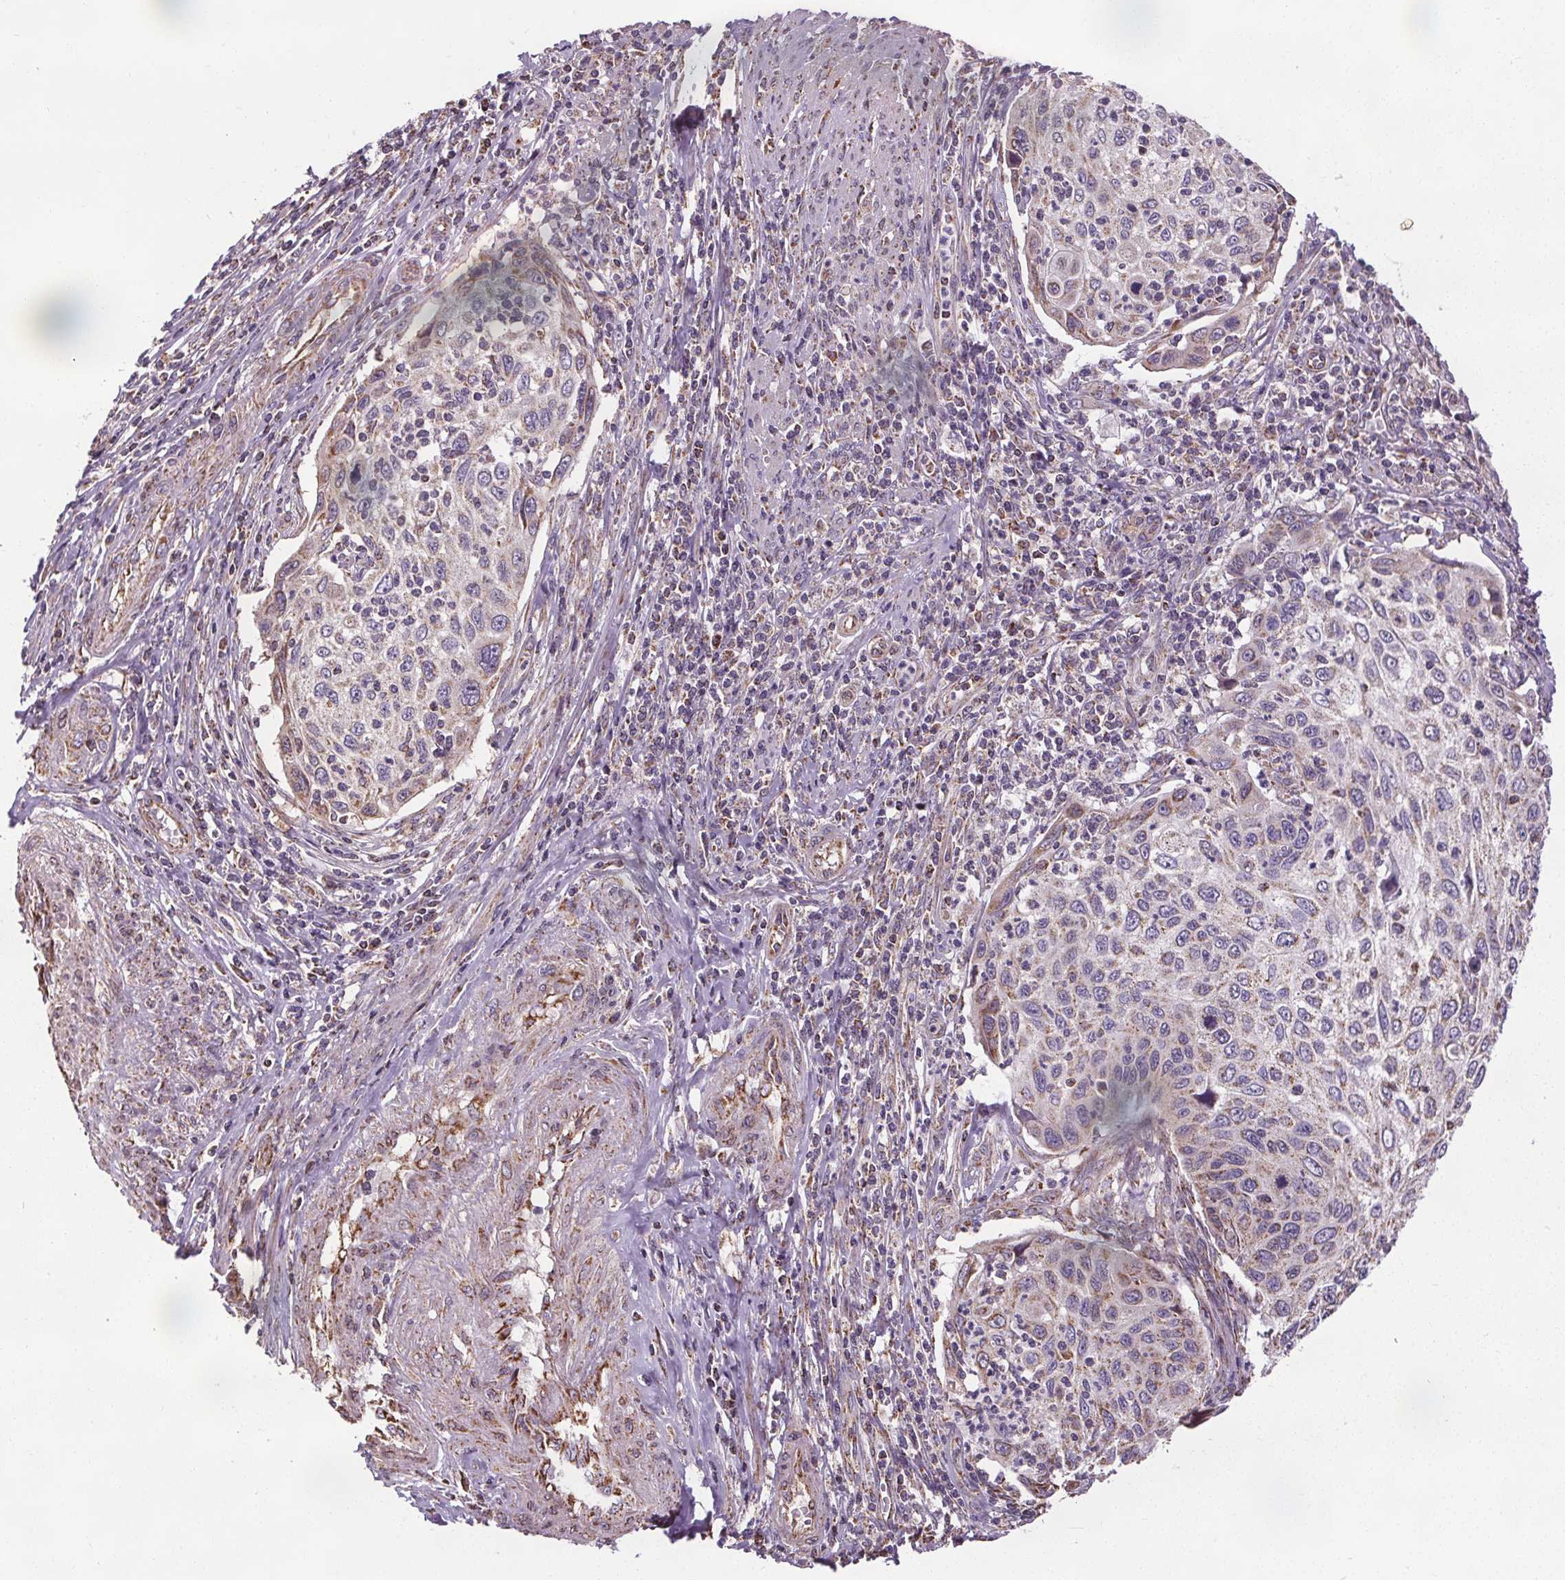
{"staining": {"intensity": "weak", "quantity": "25%-75%", "location": "cytoplasmic/membranous"}, "tissue": "cervical cancer", "cell_type": "Tumor cells", "image_type": "cancer", "snomed": [{"axis": "morphology", "description": "Squamous cell carcinoma, NOS"}, {"axis": "topography", "description": "Cervix"}], "caption": "DAB (3,3'-diaminobenzidine) immunohistochemical staining of human cervical squamous cell carcinoma exhibits weak cytoplasmic/membranous protein staining in about 25%-75% of tumor cells. (IHC, brightfield microscopy, high magnification).", "gene": "ZNF548", "patient": {"sex": "female", "age": 70}}